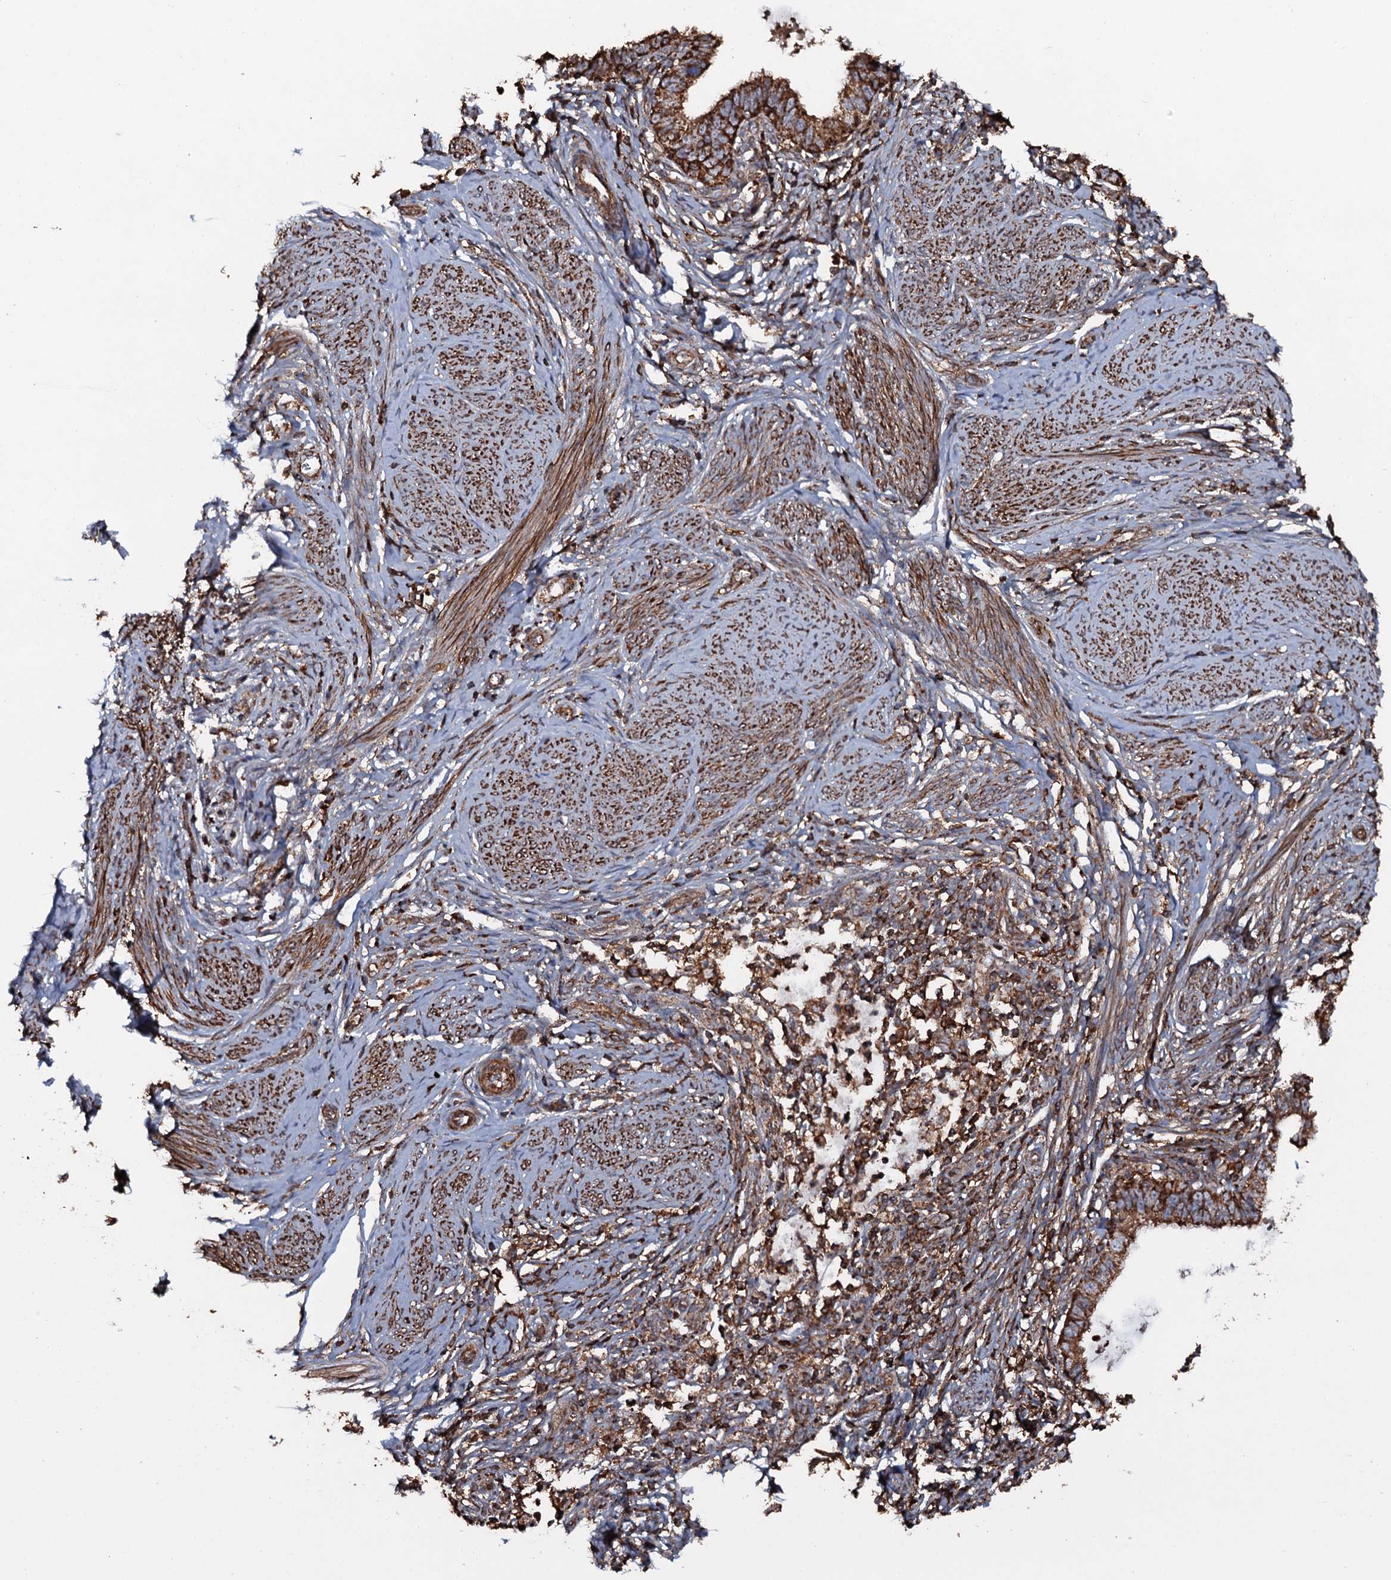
{"staining": {"intensity": "strong", "quantity": ">75%", "location": "cytoplasmic/membranous"}, "tissue": "cervical cancer", "cell_type": "Tumor cells", "image_type": "cancer", "snomed": [{"axis": "morphology", "description": "Adenocarcinoma, NOS"}, {"axis": "topography", "description": "Cervix"}], "caption": "Immunohistochemistry staining of cervical cancer (adenocarcinoma), which reveals high levels of strong cytoplasmic/membranous expression in about >75% of tumor cells indicating strong cytoplasmic/membranous protein expression. The staining was performed using DAB (brown) for protein detection and nuclei were counterstained in hematoxylin (blue).", "gene": "VWA8", "patient": {"sex": "female", "age": 36}}